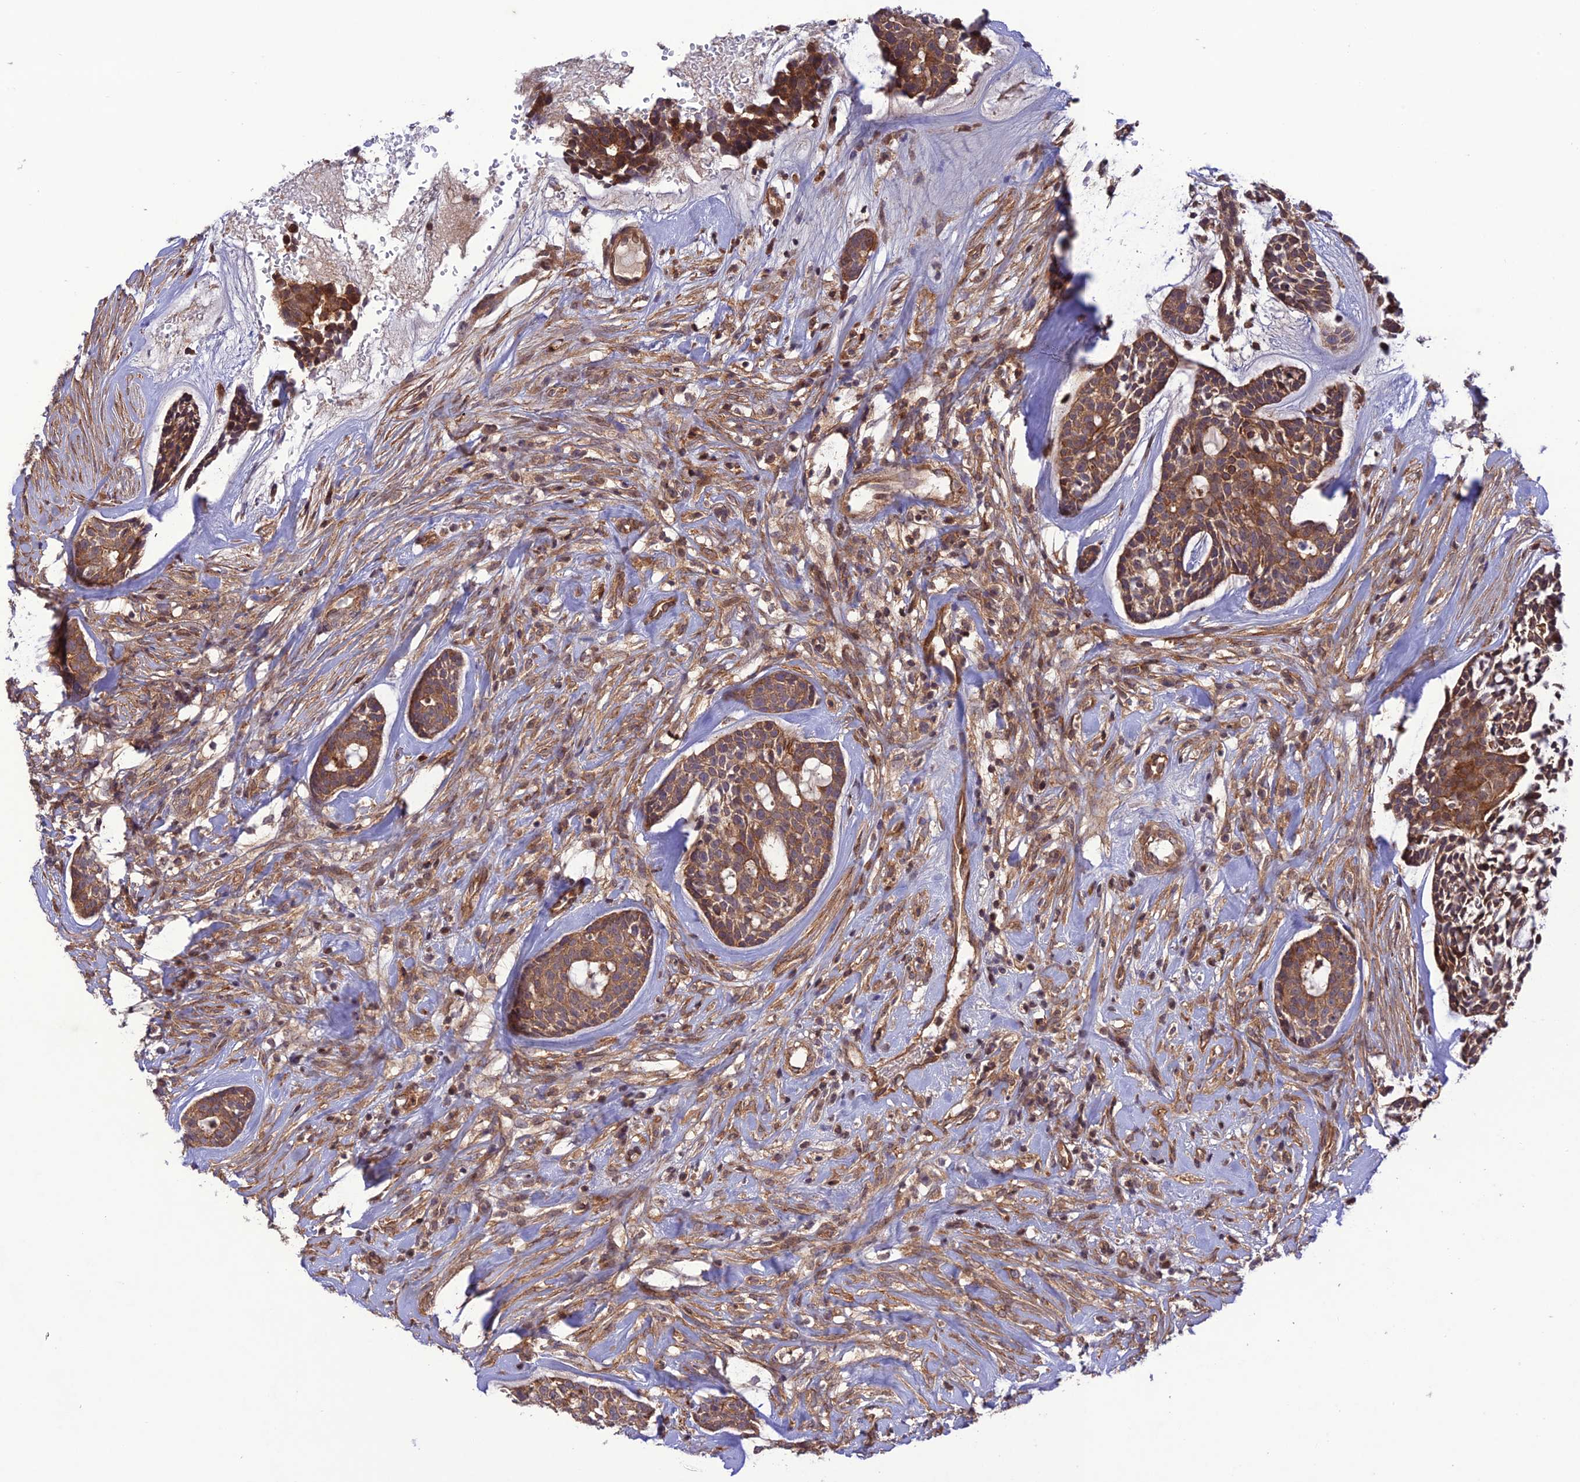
{"staining": {"intensity": "moderate", "quantity": ">75%", "location": "cytoplasmic/membranous"}, "tissue": "head and neck cancer", "cell_type": "Tumor cells", "image_type": "cancer", "snomed": [{"axis": "morphology", "description": "Normal tissue, NOS"}, {"axis": "morphology", "description": "Adenocarcinoma, NOS"}, {"axis": "topography", "description": "Subcutis"}, {"axis": "topography", "description": "Nasopharynx"}, {"axis": "topography", "description": "Head-Neck"}], "caption": "Immunohistochemistry image of neoplastic tissue: adenocarcinoma (head and neck) stained using immunohistochemistry (IHC) demonstrates medium levels of moderate protein expression localized specifically in the cytoplasmic/membranous of tumor cells, appearing as a cytoplasmic/membranous brown color.", "gene": "FCHSD1", "patient": {"sex": "female", "age": 73}}